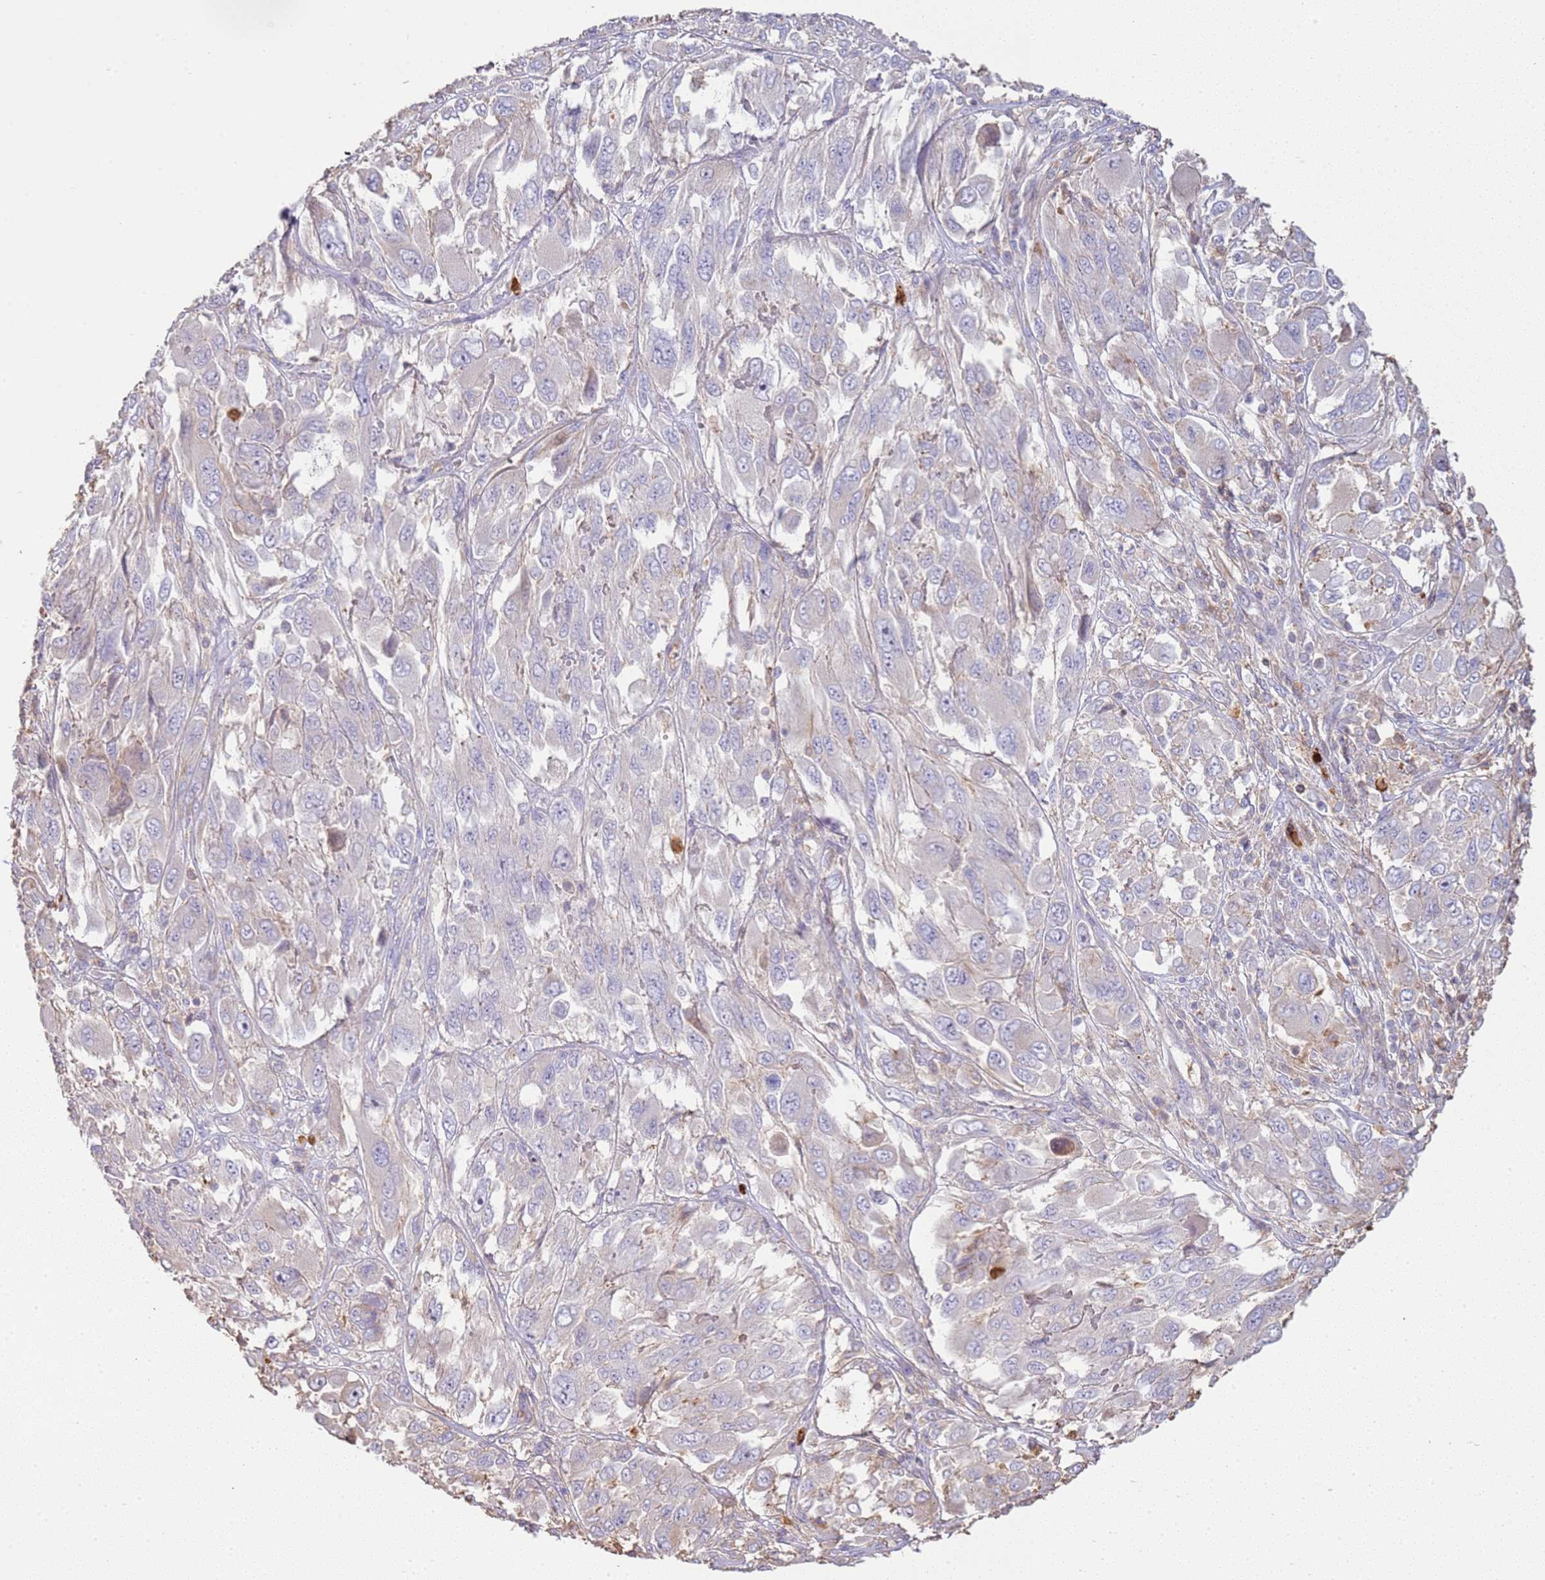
{"staining": {"intensity": "negative", "quantity": "none", "location": "none"}, "tissue": "melanoma", "cell_type": "Tumor cells", "image_type": "cancer", "snomed": [{"axis": "morphology", "description": "Malignant melanoma, NOS"}, {"axis": "topography", "description": "Skin"}], "caption": "DAB immunohistochemical staining of malignant melanoma reveals no significant positivity in tumor cells.", "gene": "NDUFAF4", "patient": {"sex": "female", "age": 91}}